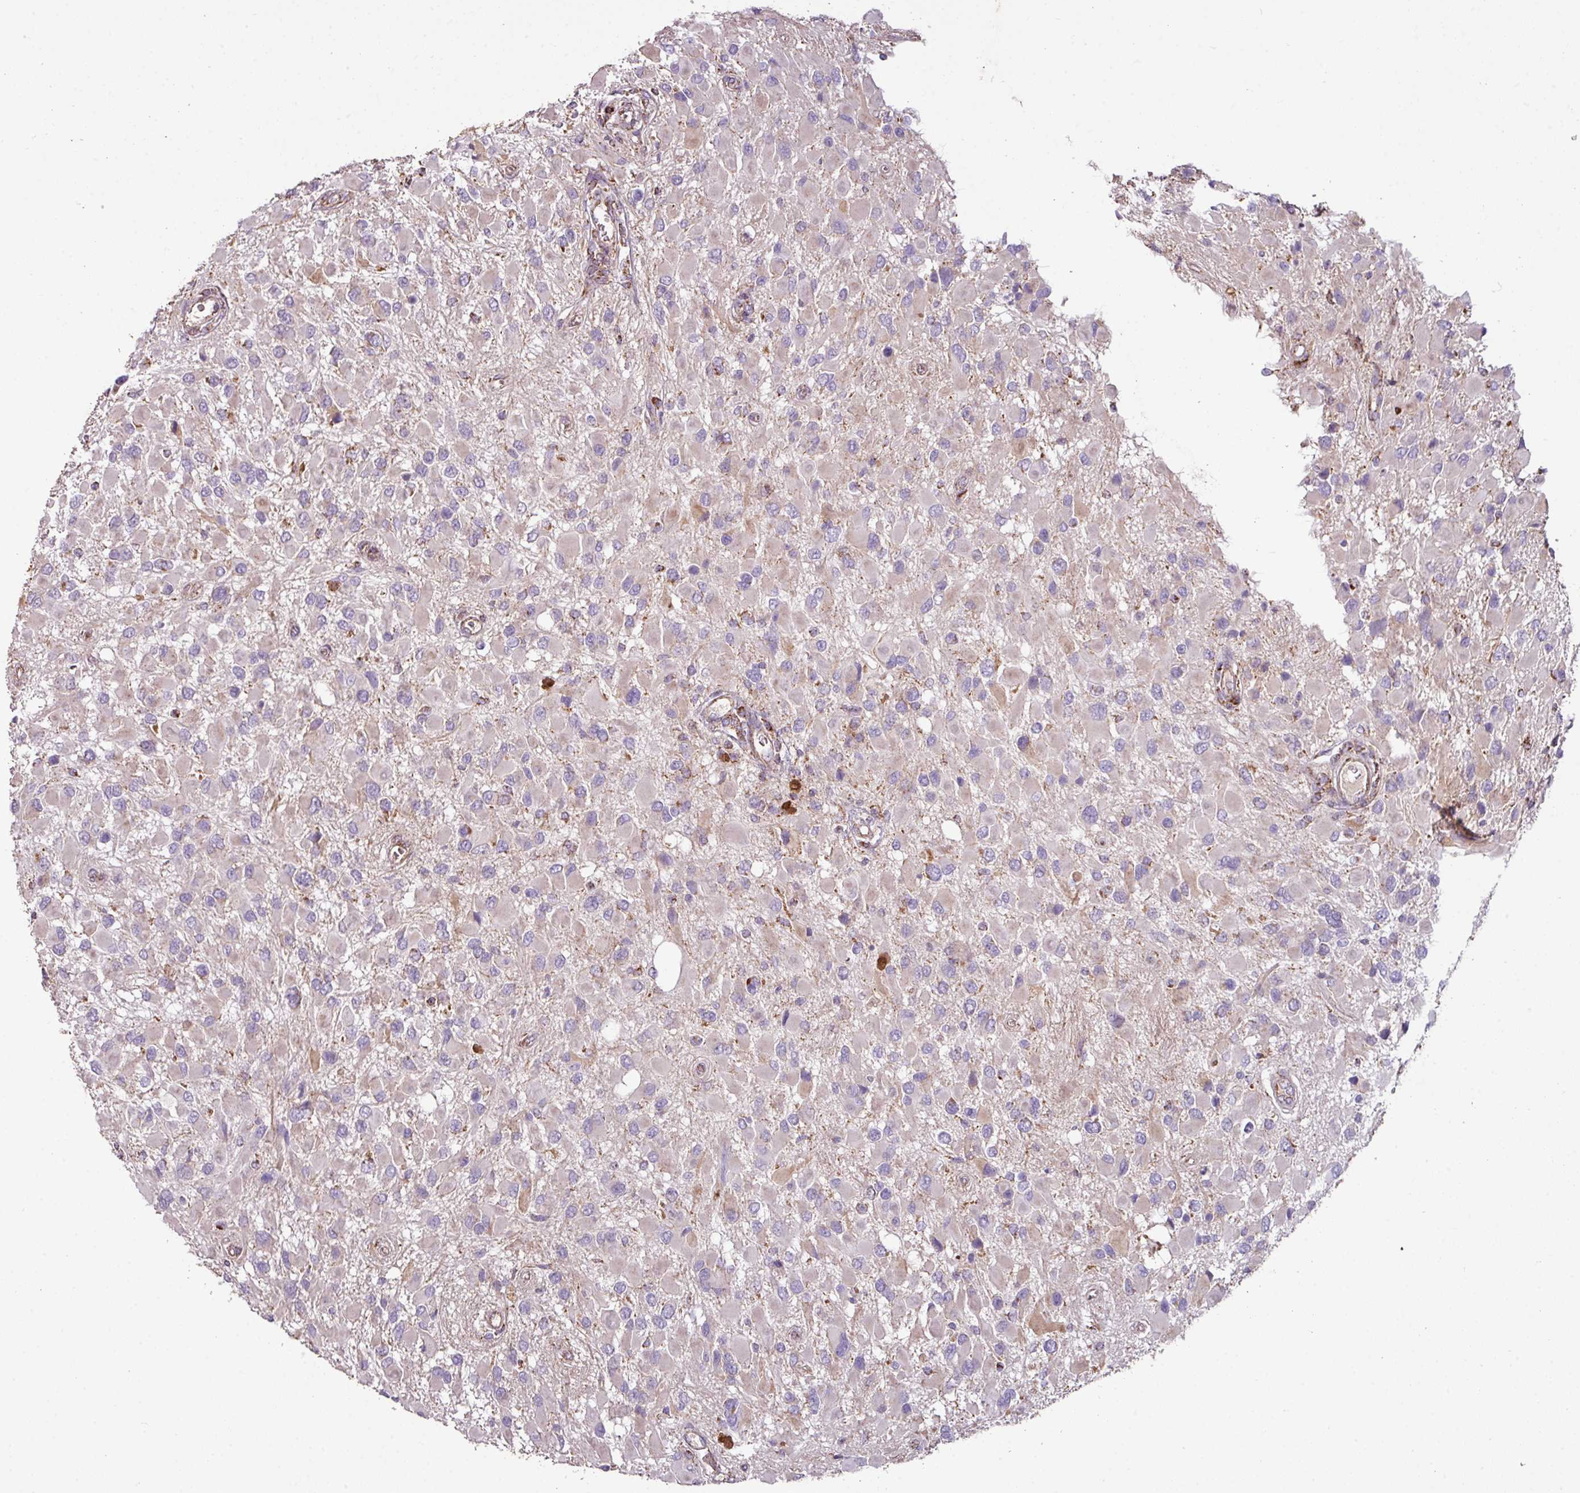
{"staining": {"intensity": "negative", "quantity": "none", "location": "none"}, "tissue": "glioma", "cell_type": "Tumor cells", "image_type": "cancer", "snomed": [{"axis": "morphology", "description": "Glioma, malignant, High grade"}, {"axis": "topography", "description": "Brain"}], "caption": "Human malignant high-grade glioma stained for a protein using immunohistochemistry (IHC) displays no expression in tumor cells.", "gene": "SQOR", "patient": {"sex": "male", "age": 53}}